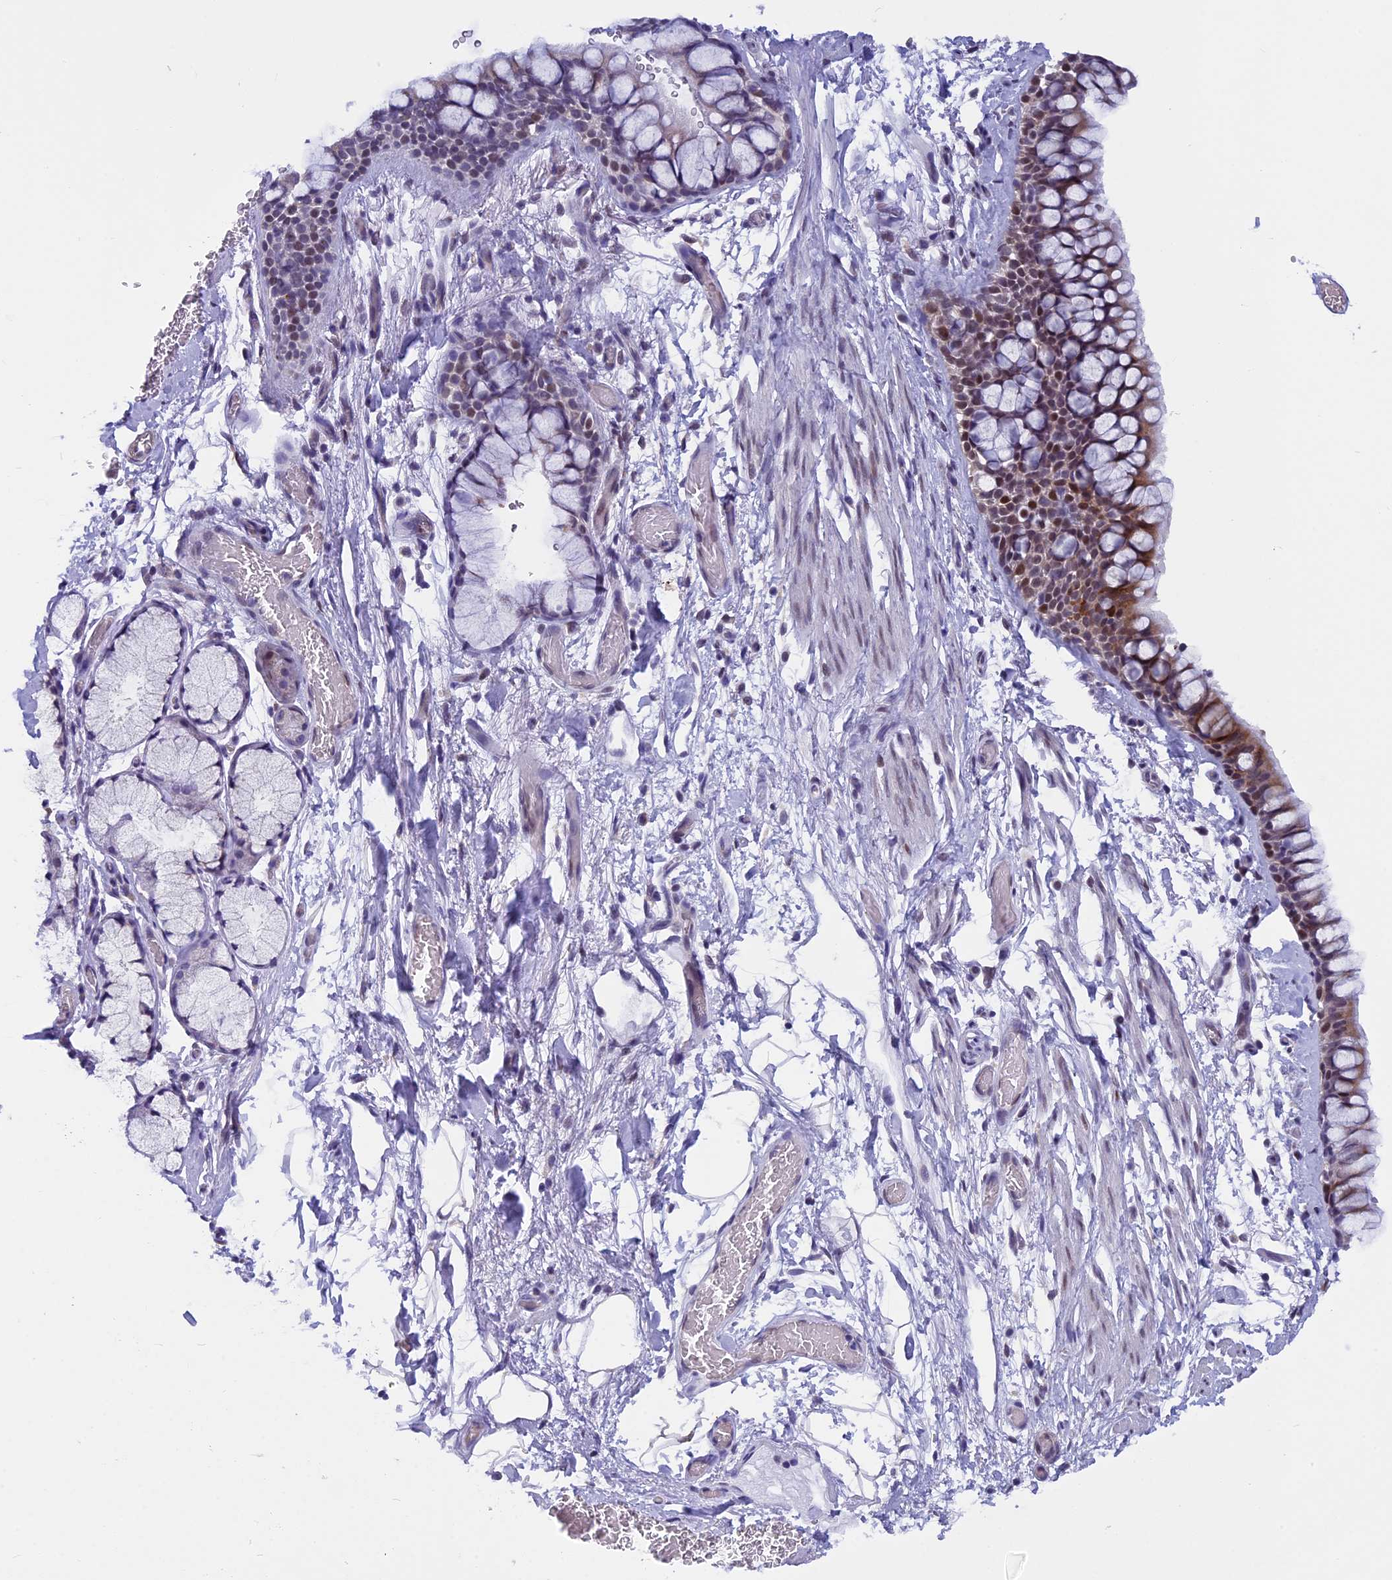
{"staining": {"intensity": "moderate", "quantity": ">75%", "location": "cytoplasmic/membranous,nuclear"}, "tissue": "bronchus", "cell_type": "Respiratory epithelial cells", "image_type": "normal", "snomed": [{"axis": "morphology", "description": "Normal tissue, NOS"}, {"axis": "topography", "description": "Bronchus"}], "caption": "Benign bronchus exhibits moderate cytoplasmic/membranous,nuclear expression in about >75% of respiratory epithelial cells The staining was performed using DAB (3,3'-diaminobenzidine) to visualize the protein expression in brown, while the nuclei were stained in blue with hematoxylin (Magnification: 20x)..", "gene": "ZNF317", "patient": {"sex": "male", "age": 65}}